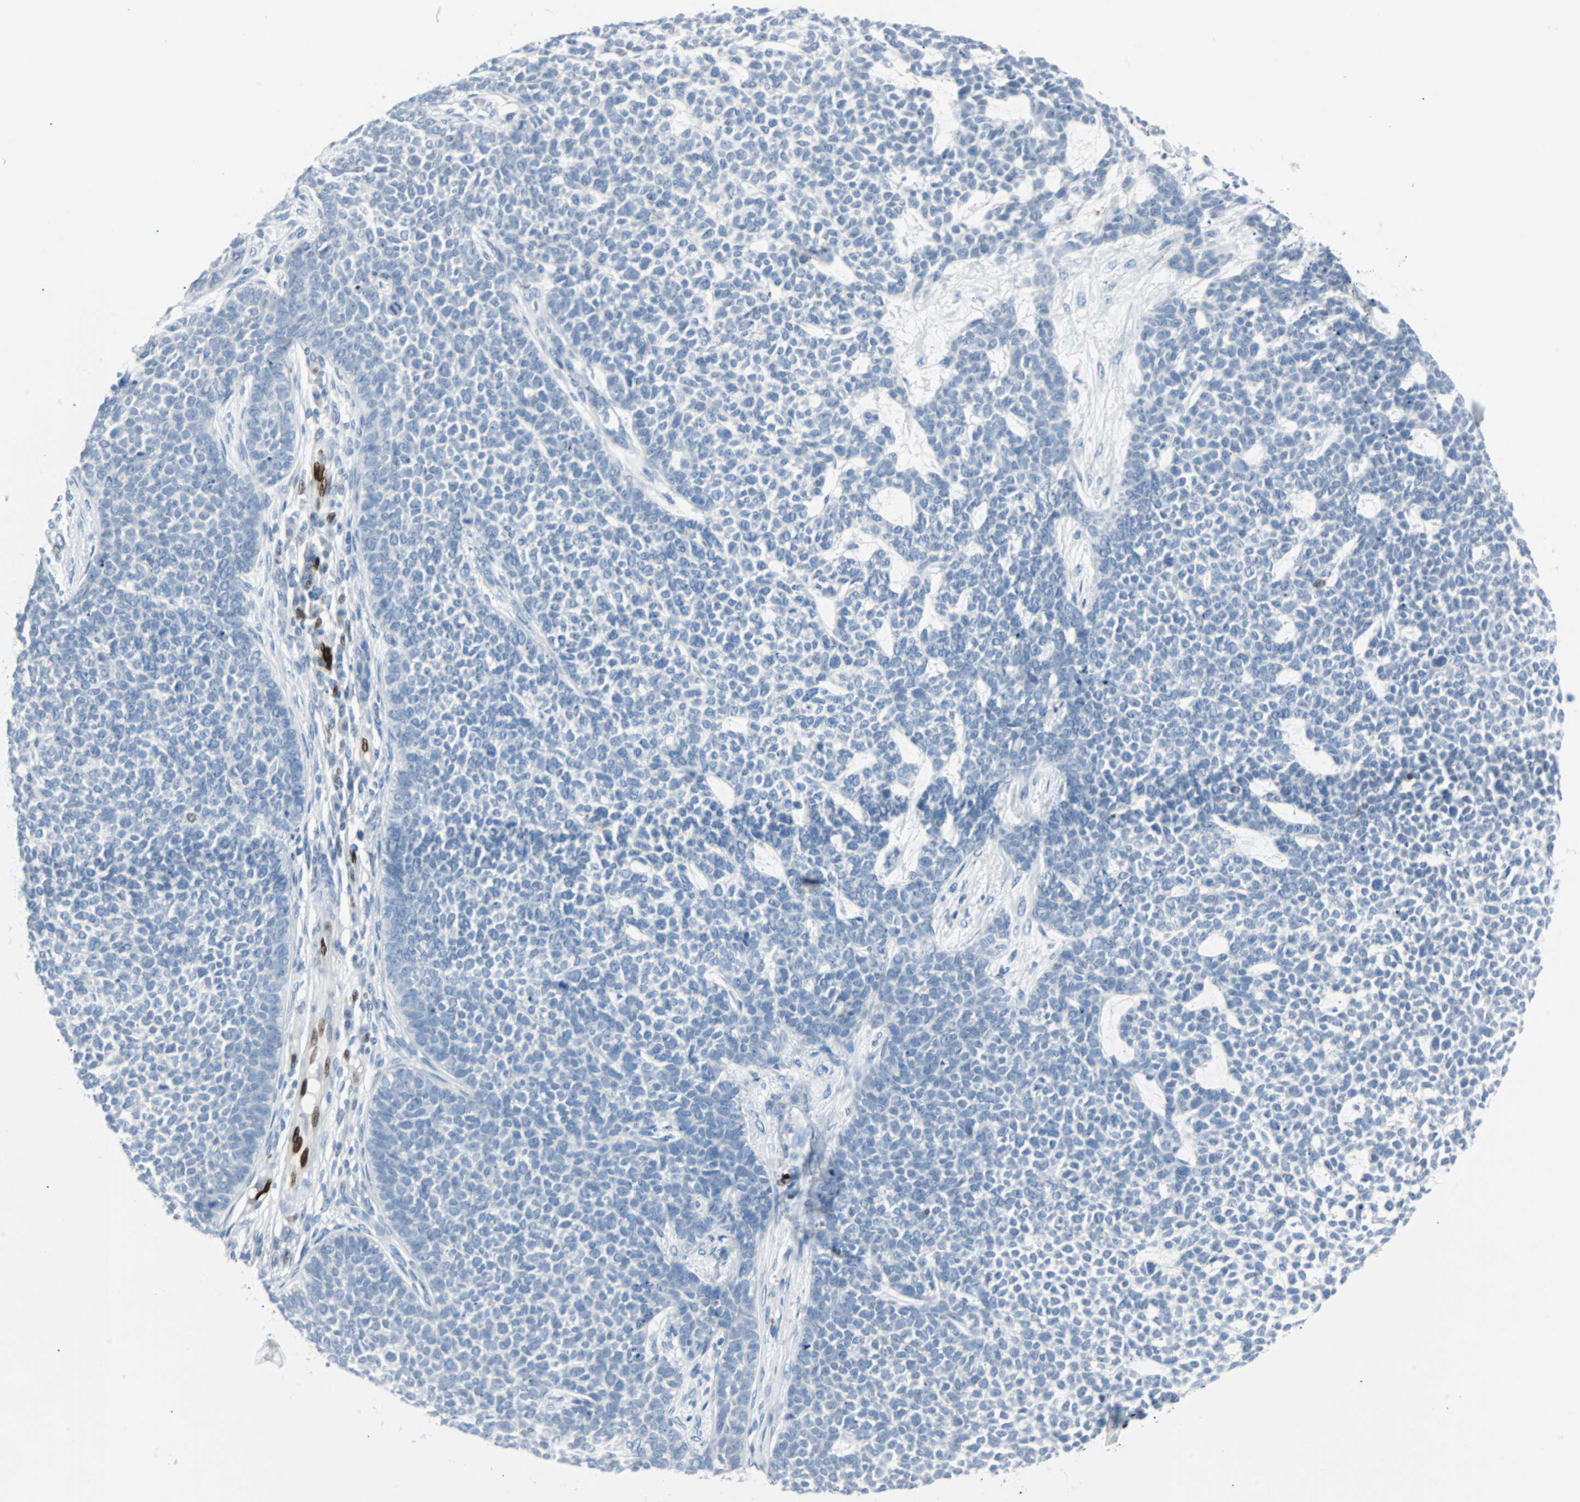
{"staining": {"intensity": "negative", "quantity": "none", "location": "none"}, "tissue": "skin cancer", "cell_type": "Tumor cells", "image_type": "cancer", "snomed": [{"axis": "morphology", "description": "Basal cell carcinoma"}, {"axis": "topography", "description": "Skin"}], "caption": "High power microscopy histopathology image of an IHC photomicrograph of basal cell carcinoma (skin), revealing no significant staining in tumor cells. The staining is performed using DAB brown chromogen with nuclei counter-stained in using hematoxylin.", "gene": "IL33", "patient": {"sex": "female", "age": 84}}